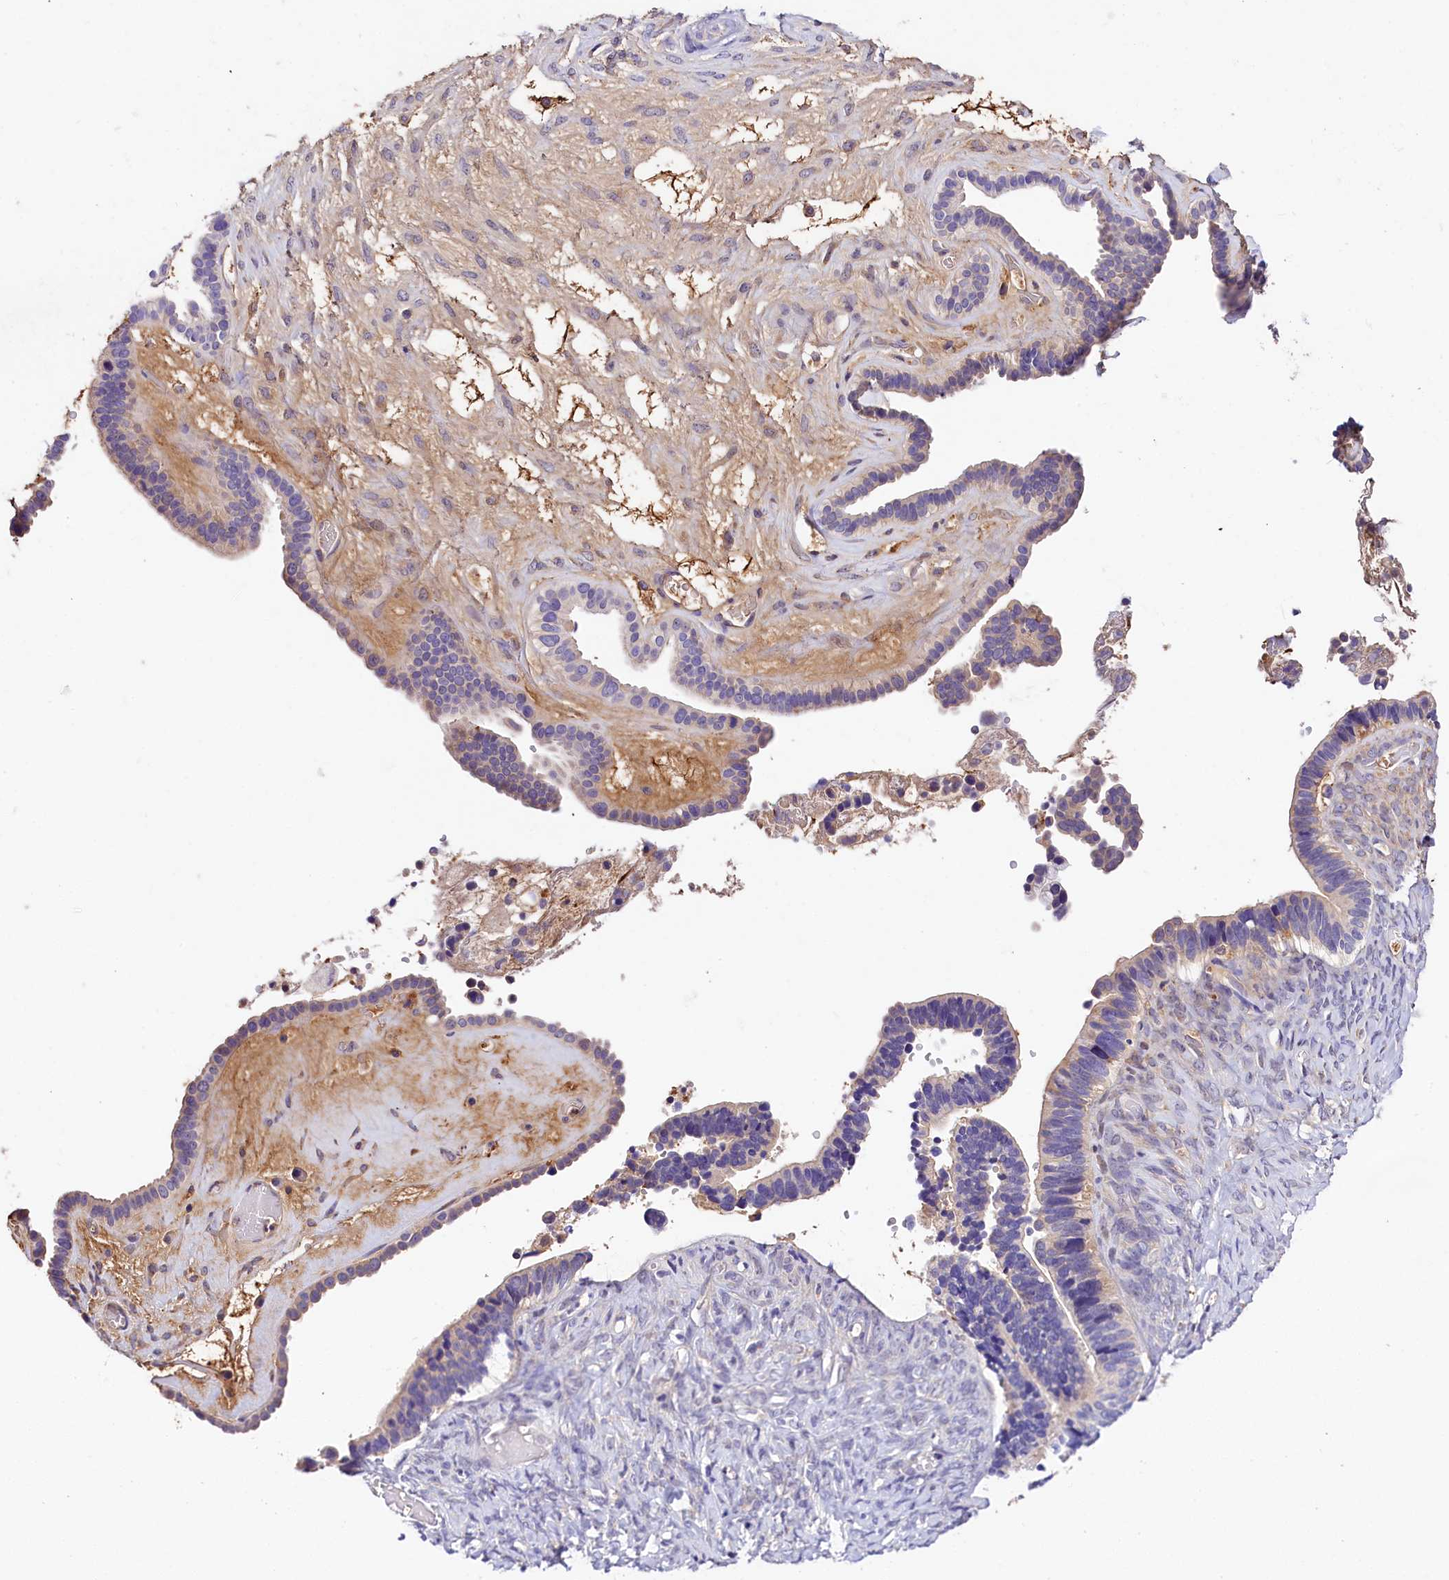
{"staining": {"intensity": "negative", "quantity": "none", "location": "none"}, "tissue": "ovarian cancer", "cell_type": "Tumor cells", "image_type": "cancer", "snomed": [{"axis": "morphology", "description": "Cystadenocarcinoma, serous, NOS"}, {"axis": "topography", "description": "Ovary"}], "caption": "The histopathology image demonstrates no significant positivity in tumor cells of ovarian serous cystadenocarcinoma.", "gene": "ARMC6", "patient": {"sex": "female", "age": 56}}